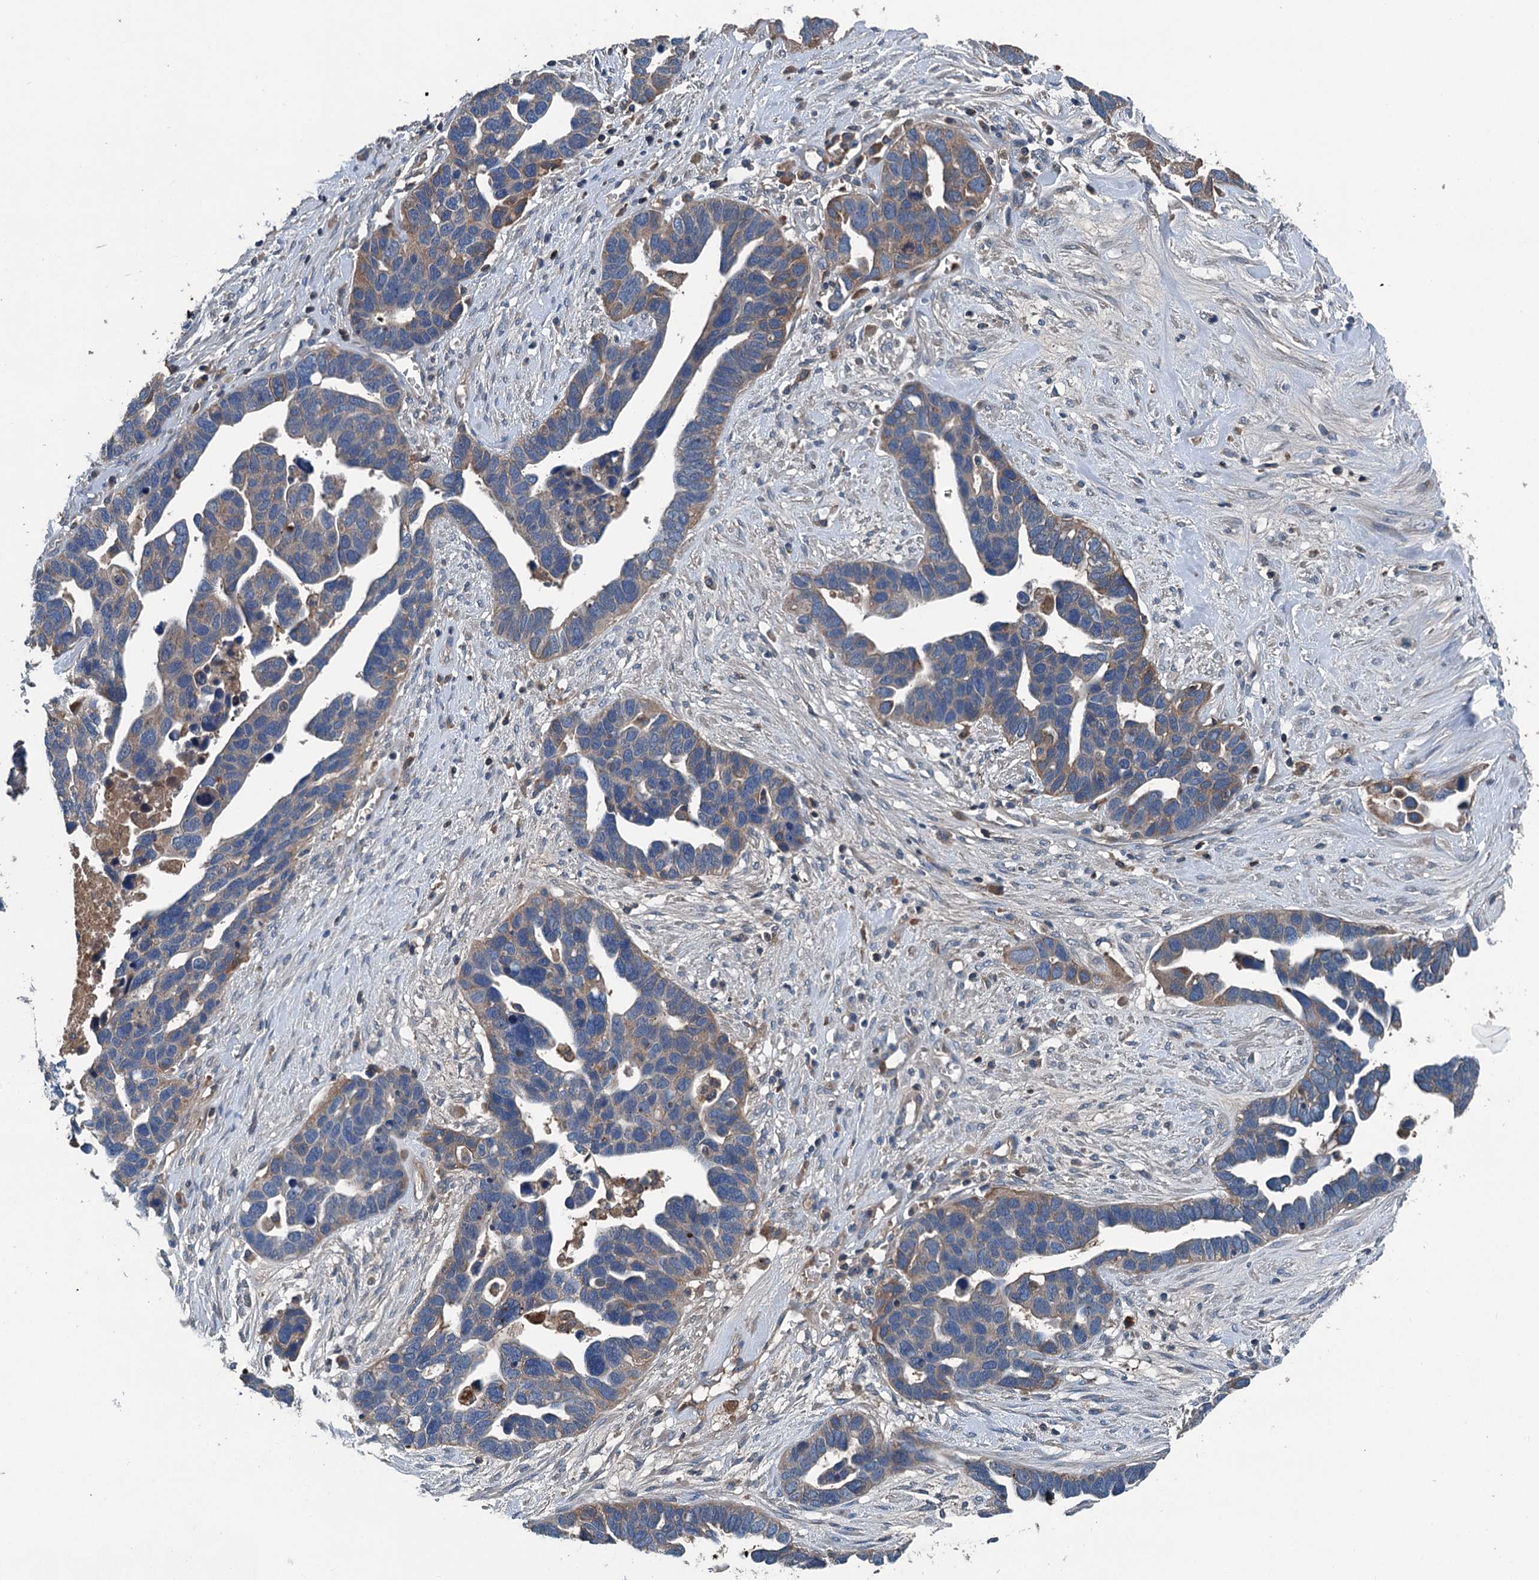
{"staining": {"intensity": "moderate", "quantity": "<25%", "location": "cytoplasmic/membranous"}, "tissue": "ovarian cancer", "cell_type": "Tumor cells", "image_type": "cancer", "snomed": [{"axis": "morphology", "description": "Cystadenocarcinoma, serous, NOS"}, {"axis": "topography", "description": "Ovary"}], "caption": "IHC staining of ovarian serous cystadenocarcinoma, which reveals low levels of moderate cytoplasmic/membranous staining in about <25% of tumor cells indicating moderate cytoplasmic/membranous protein staining. The staining was performed using DAB (3,3'-diaminobenzidine) (brown) for protein detection and nuclei were counterstained in hematoxylin (blue).", "gene": "PDSS1", "patient": {"sex": "female", "age": 54}}